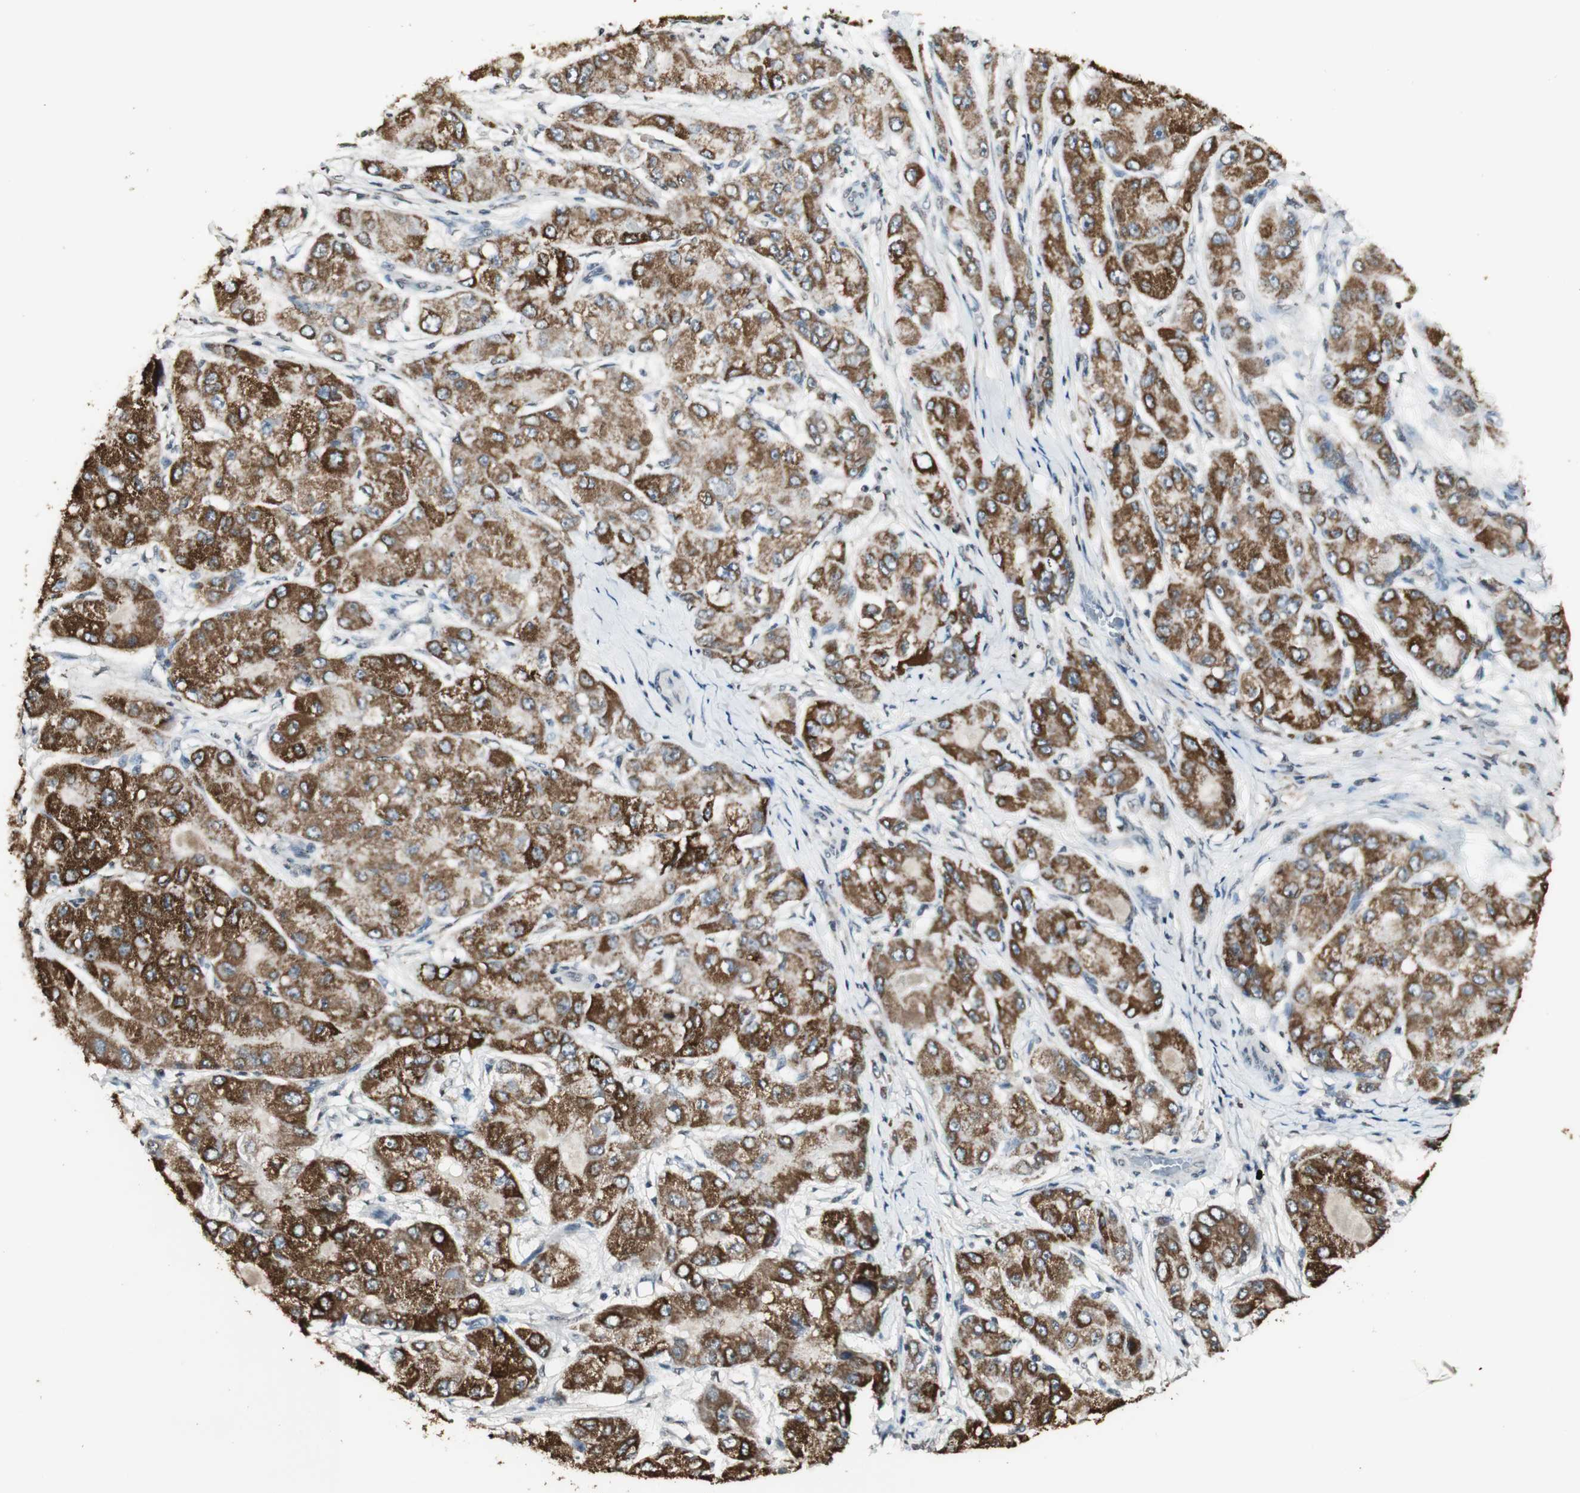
{"staining": {"intensity": "strong", "quantity": ">75%", "location": "cytoplasmic/membranous"}, "tissue": "liver cancer", "cell_type": "Tumor cells", "image_type": "cancer", "snomed": [{"axis": "morphology", "description": "Carcinoma, Hepatocellular, NOS"}, {"axis": "topography", "description": "Liver"}], "caption": "Immunohistochemistry staining of liver cancer, which demonstrates high levels of strong cytoplasmic/membranous expression in approximately >75% of tumor cells indicating strong cytoplasmic/membranous protein expression. The staining was performed using DAB (brown) for protein detection and nuclei were counterstained in hematoxylin (blue).", "gene": "PRELID1", "patient": {"sex": "male", "age": 80}}